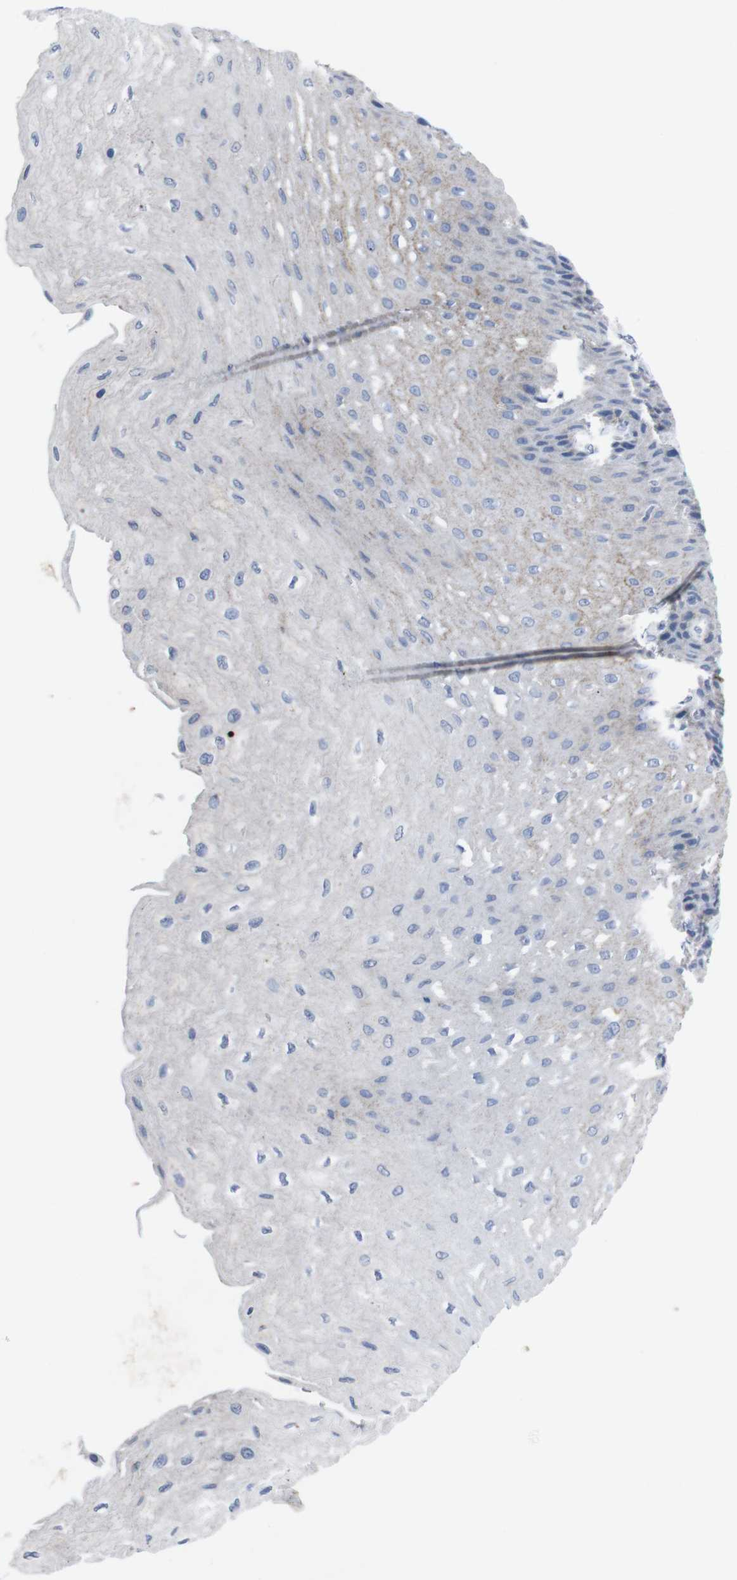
{"staining": {"intensity": "weak", "quantity": "<25%", "location": "cytoplasmic/membranous"}, "tissue": "esophagus", "cell_type": "Squamous epithelial cells", "image_type": "normal", "snomed": [{"axis": "morphology", "description": "Normal tissue, NOS"}, {"axis": "topography", "description": "Esophagus"}], "caption": "IHC photomicrograph of benign esophagus: human esophagus stained with DAB demonstrates no significant protein staining in squamous epithelial cells.", "gene": "IRF4", "patient": {"sex": "female", "age": 72}}